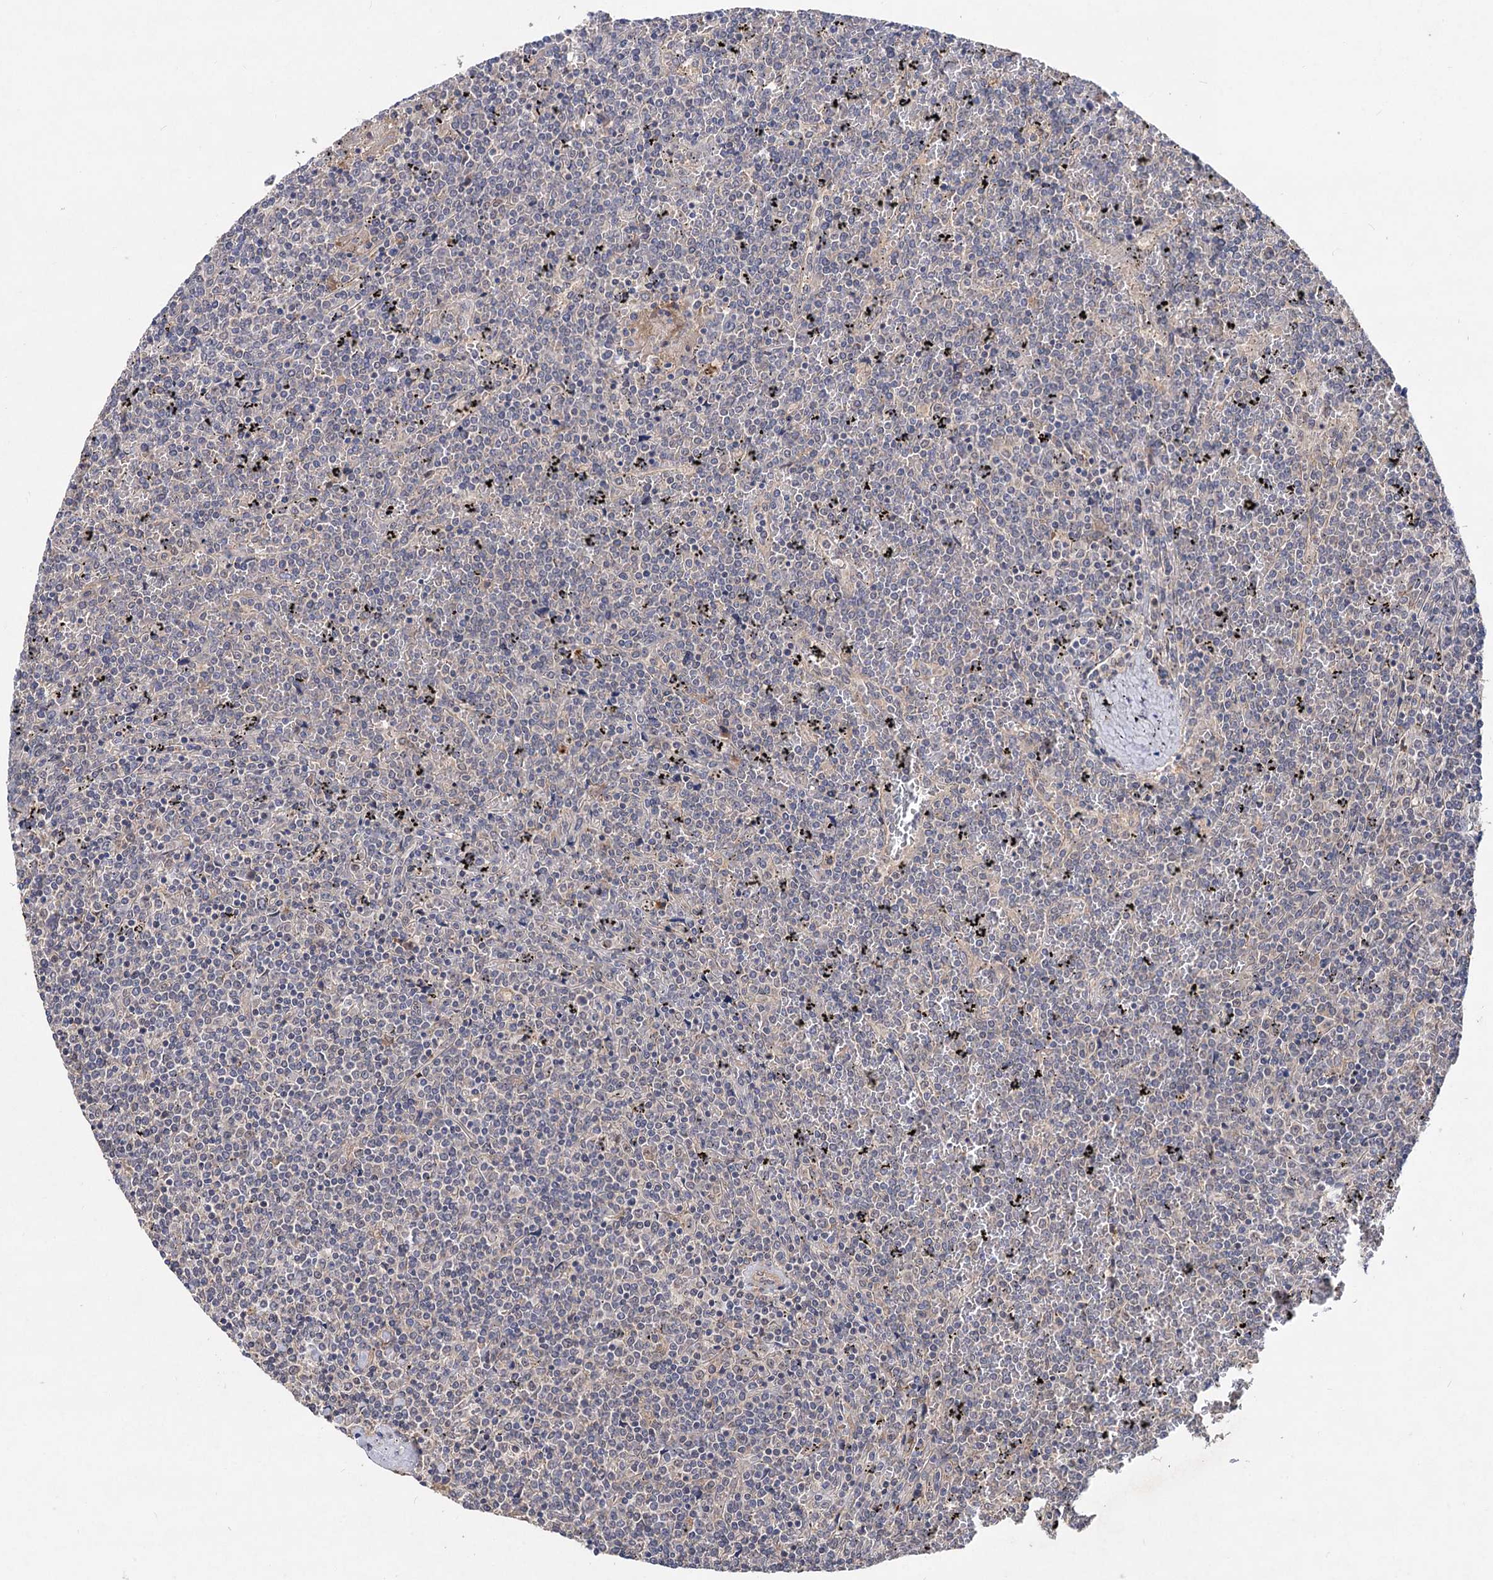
{"staining": {"intensity": "negative", "quantity": "none", "location": "none"}, "tissue": "lymphoma", "cell_type": "Tumor cells", "image_type": "cancer", "snomed": [{"axis": "morphology", "description": "Malignant lymphoma, non-Hodgkin's type, Low grade"}, {"axis": "topography", "description": "Spleen"}], "caption": "Immunohistochemical staining of malignant lymphoma, non-Hodgkin's type (low-grade) displays no significant positivity in tumor cells. Nuclei are stained in blue.", "gene": "NUDCD2", "patient": {"sex": "female", "age": 19}}